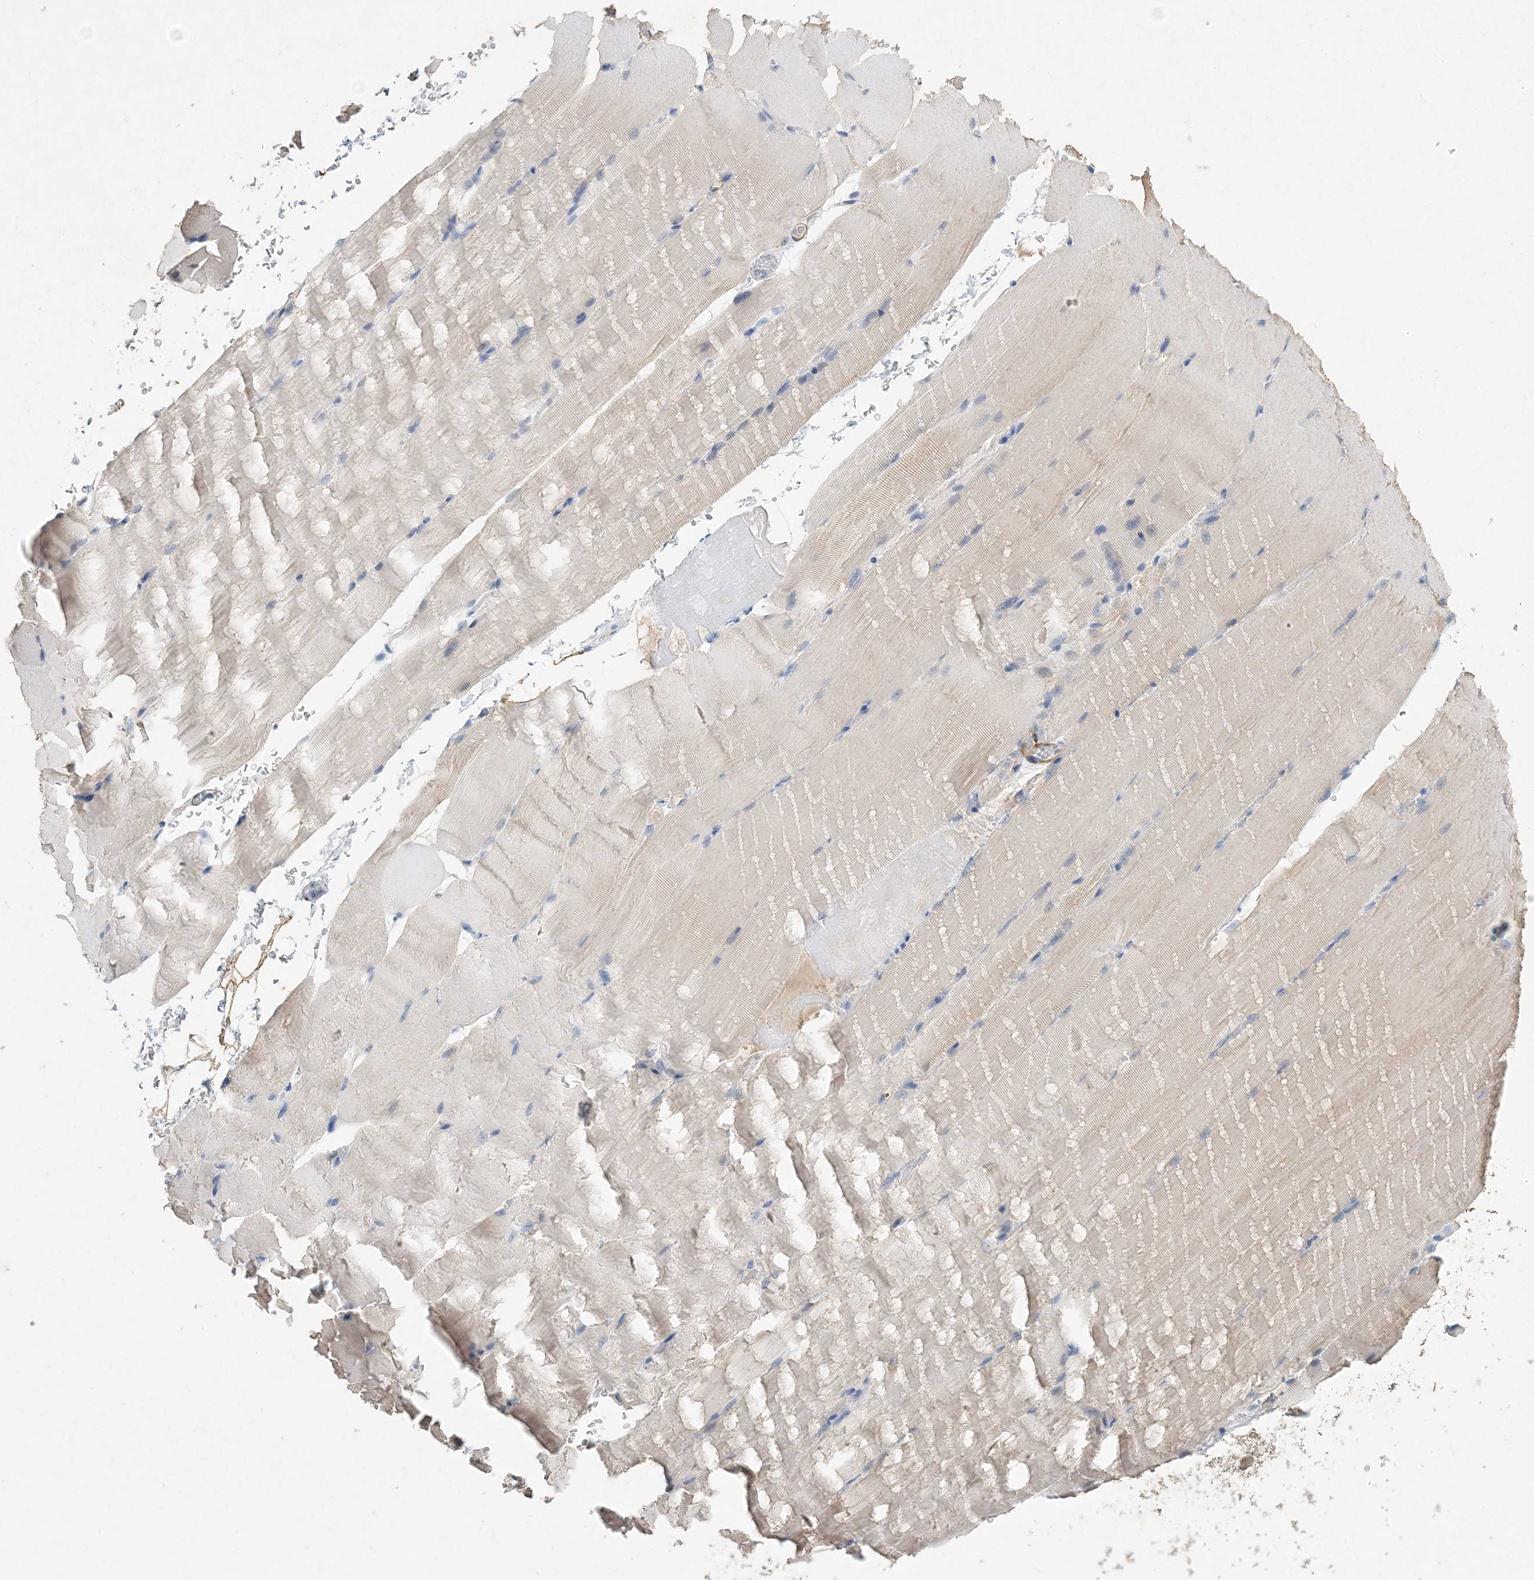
{"staining": {"intensity": "weak", "quantity": "<25%", "location": "cytoplasmic/membranous"}, "tissue": "skeletal muscle", "cell_type": "Myocytes", "image_type": "normal", "snomed": [{"axis": "morphology", "description": "Normal tissue, NOS"}, {"axis": "topography", "description": "Skeletal muscle"}, {"axis": "topography", "description": "Parathyroid gland"}], "caption": "Immunohistochemical staining of benign human skeletal muscle demonstrates no significant positivity in myocytes. Brightfield microscopy of immunohistochemistry stained with DAB (3,3'-diaminobenzidine) (brown) and hematoxylin (blue), captured at high magnification.", "gene": "C11orf58", "patient": {"sex": "female", "age": 37}}